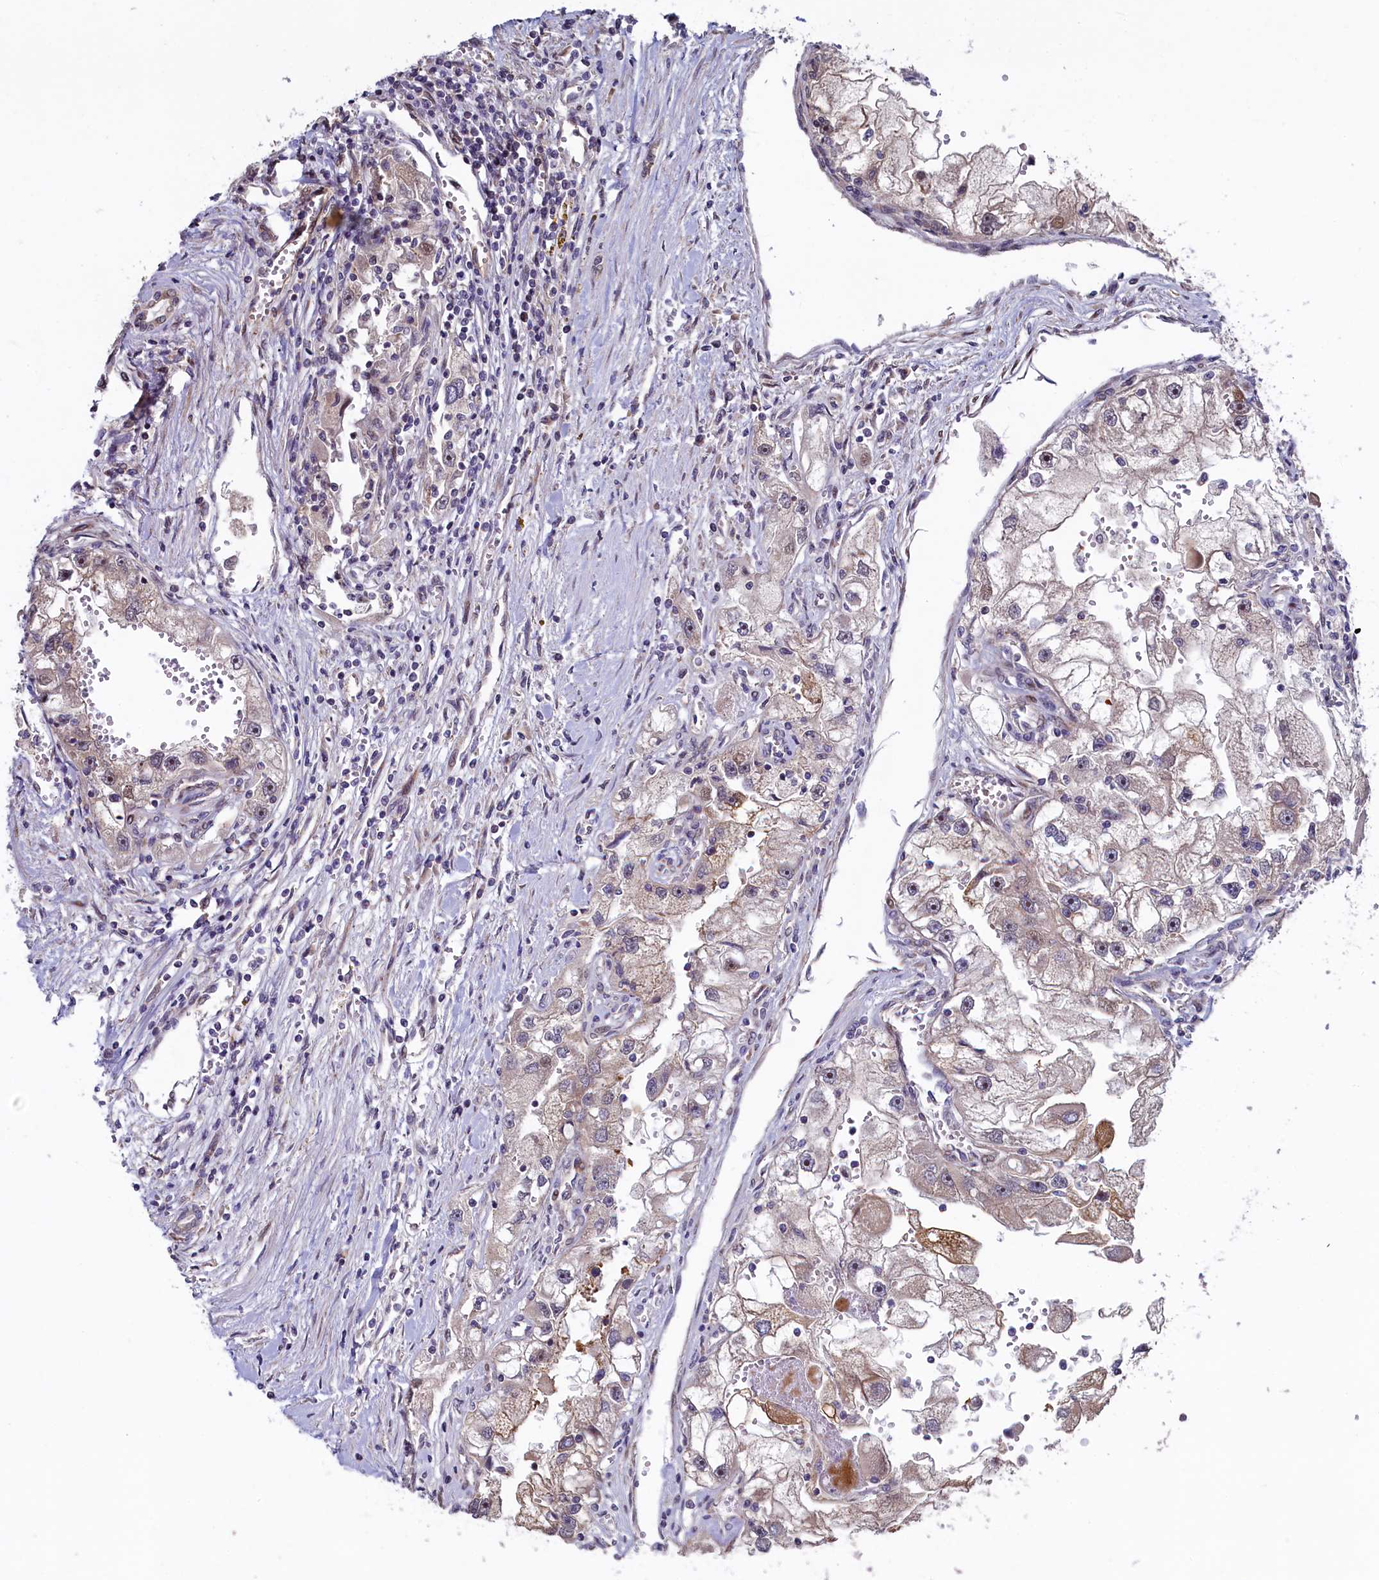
{"staining": {"intensity": "weak", "quantity": "<25%", "location": "cytoplasmic/membranous"}, "tissue": "renal cancer", "cell_type": "Tumor cells", "image_type": "cancer", "snomed": [{"axis": "morphology", "description": "Adenocarcinoma, NOS"}, {"axis": "topography", "description": "Kidney"}], "caption": "A photomicrograph of renal cancer (adenocarcinoma) stained for a protein displays no brown staining in tumor cells.", "gene": "PIK3C3", "patient": {"sex": "male", "age": 63}}